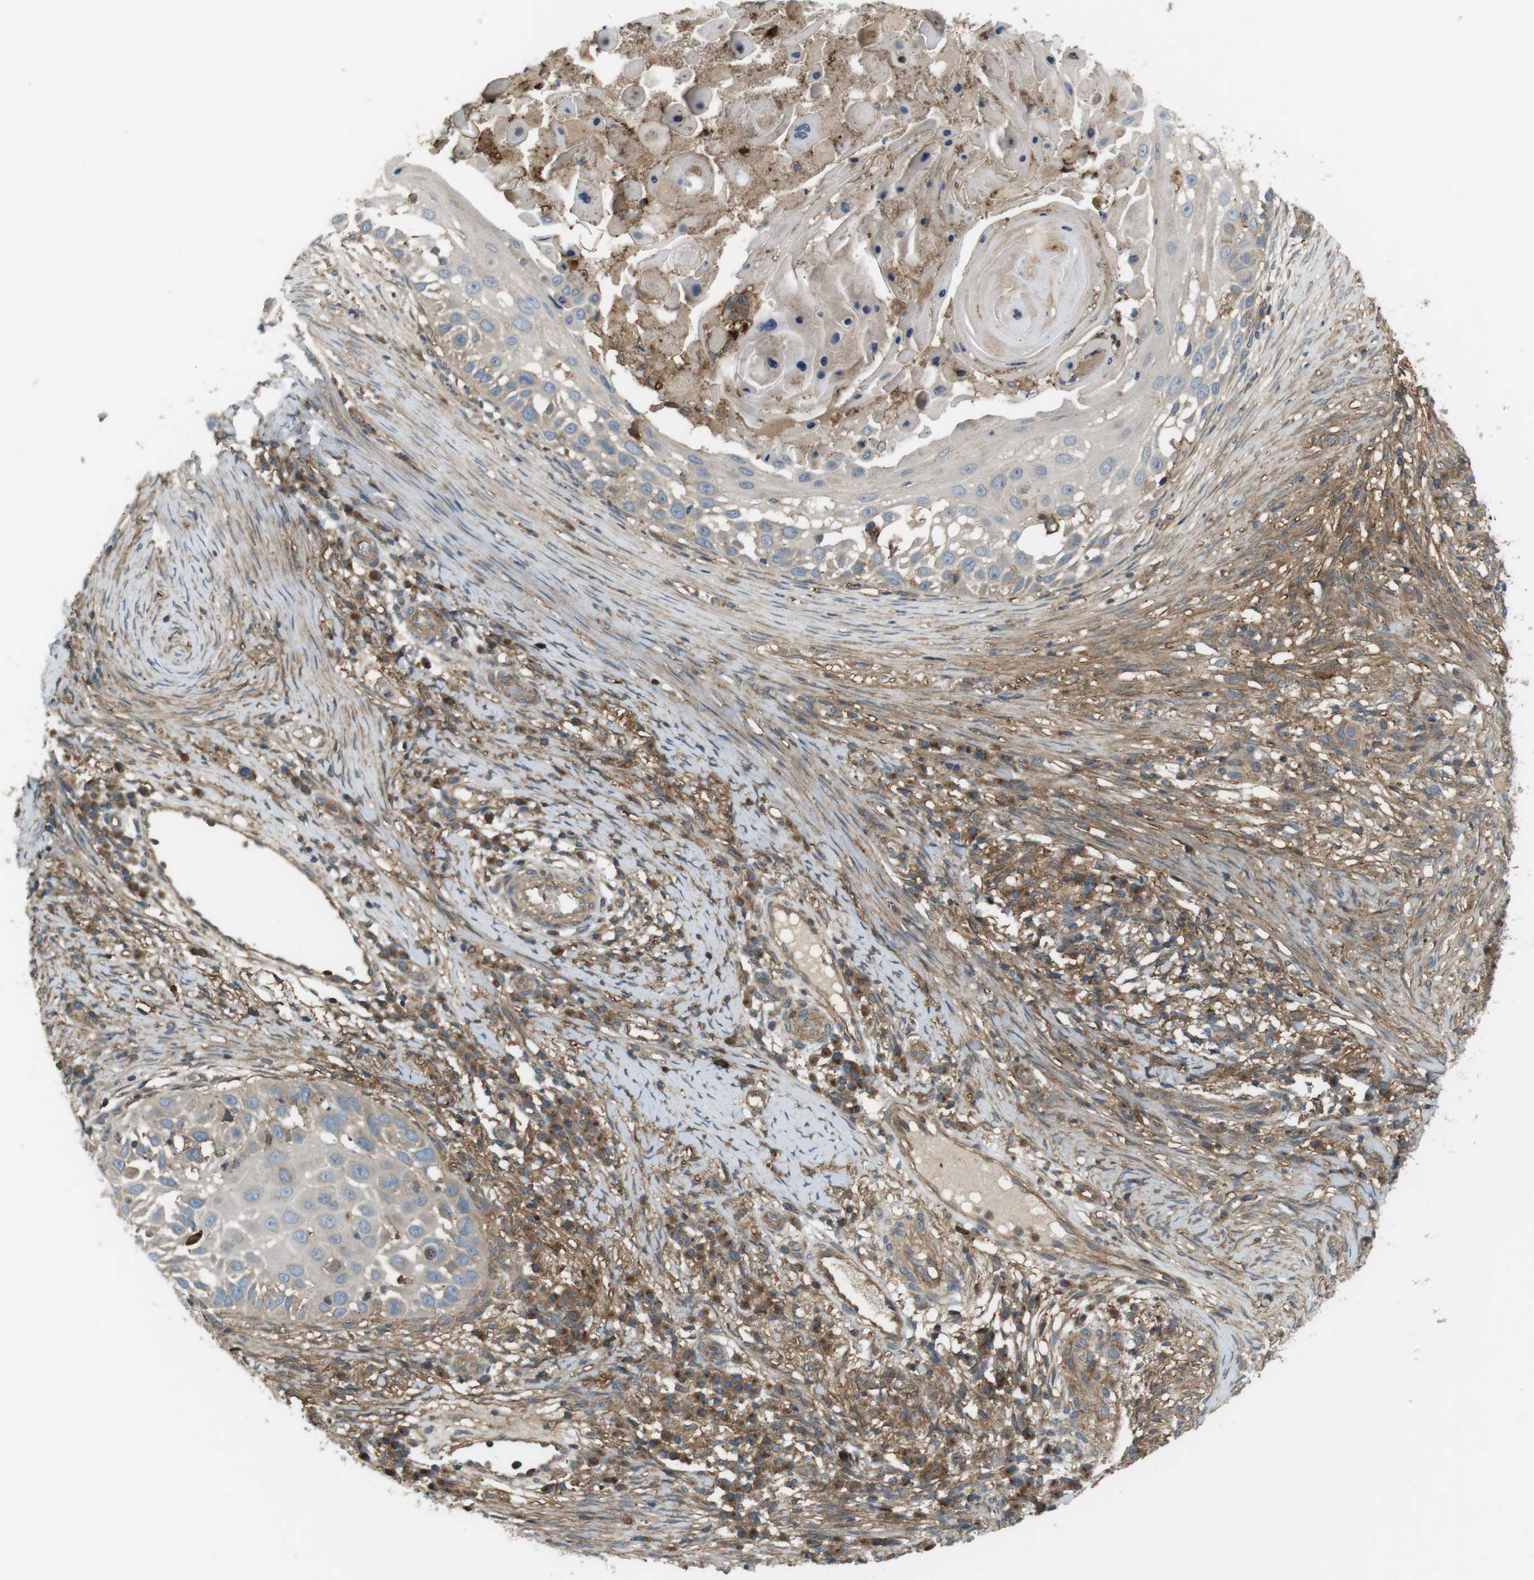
{"staining": {"intensity": "weak", "quantity": "25%-75%", "location": "cytoplasmic/membranous"}, "tissue": "skin cancer", "cell_type": "Tumor cells", "image_type": "cancer", "snomed": [{"axis": "morphology", "description": "Squamous cell carcinoma, NOS"}, {"axis": "topography", "description": "Skin"}], "caption": "A high-resolution photomicrograph shows immunohistochemistry staining of skin cancer, which displays weak cytoplasmic/membranous staining in about 25%-75% of tumor cells.", "gene": "DDAH2", "patient": {"sex": "female", "age": 44}}